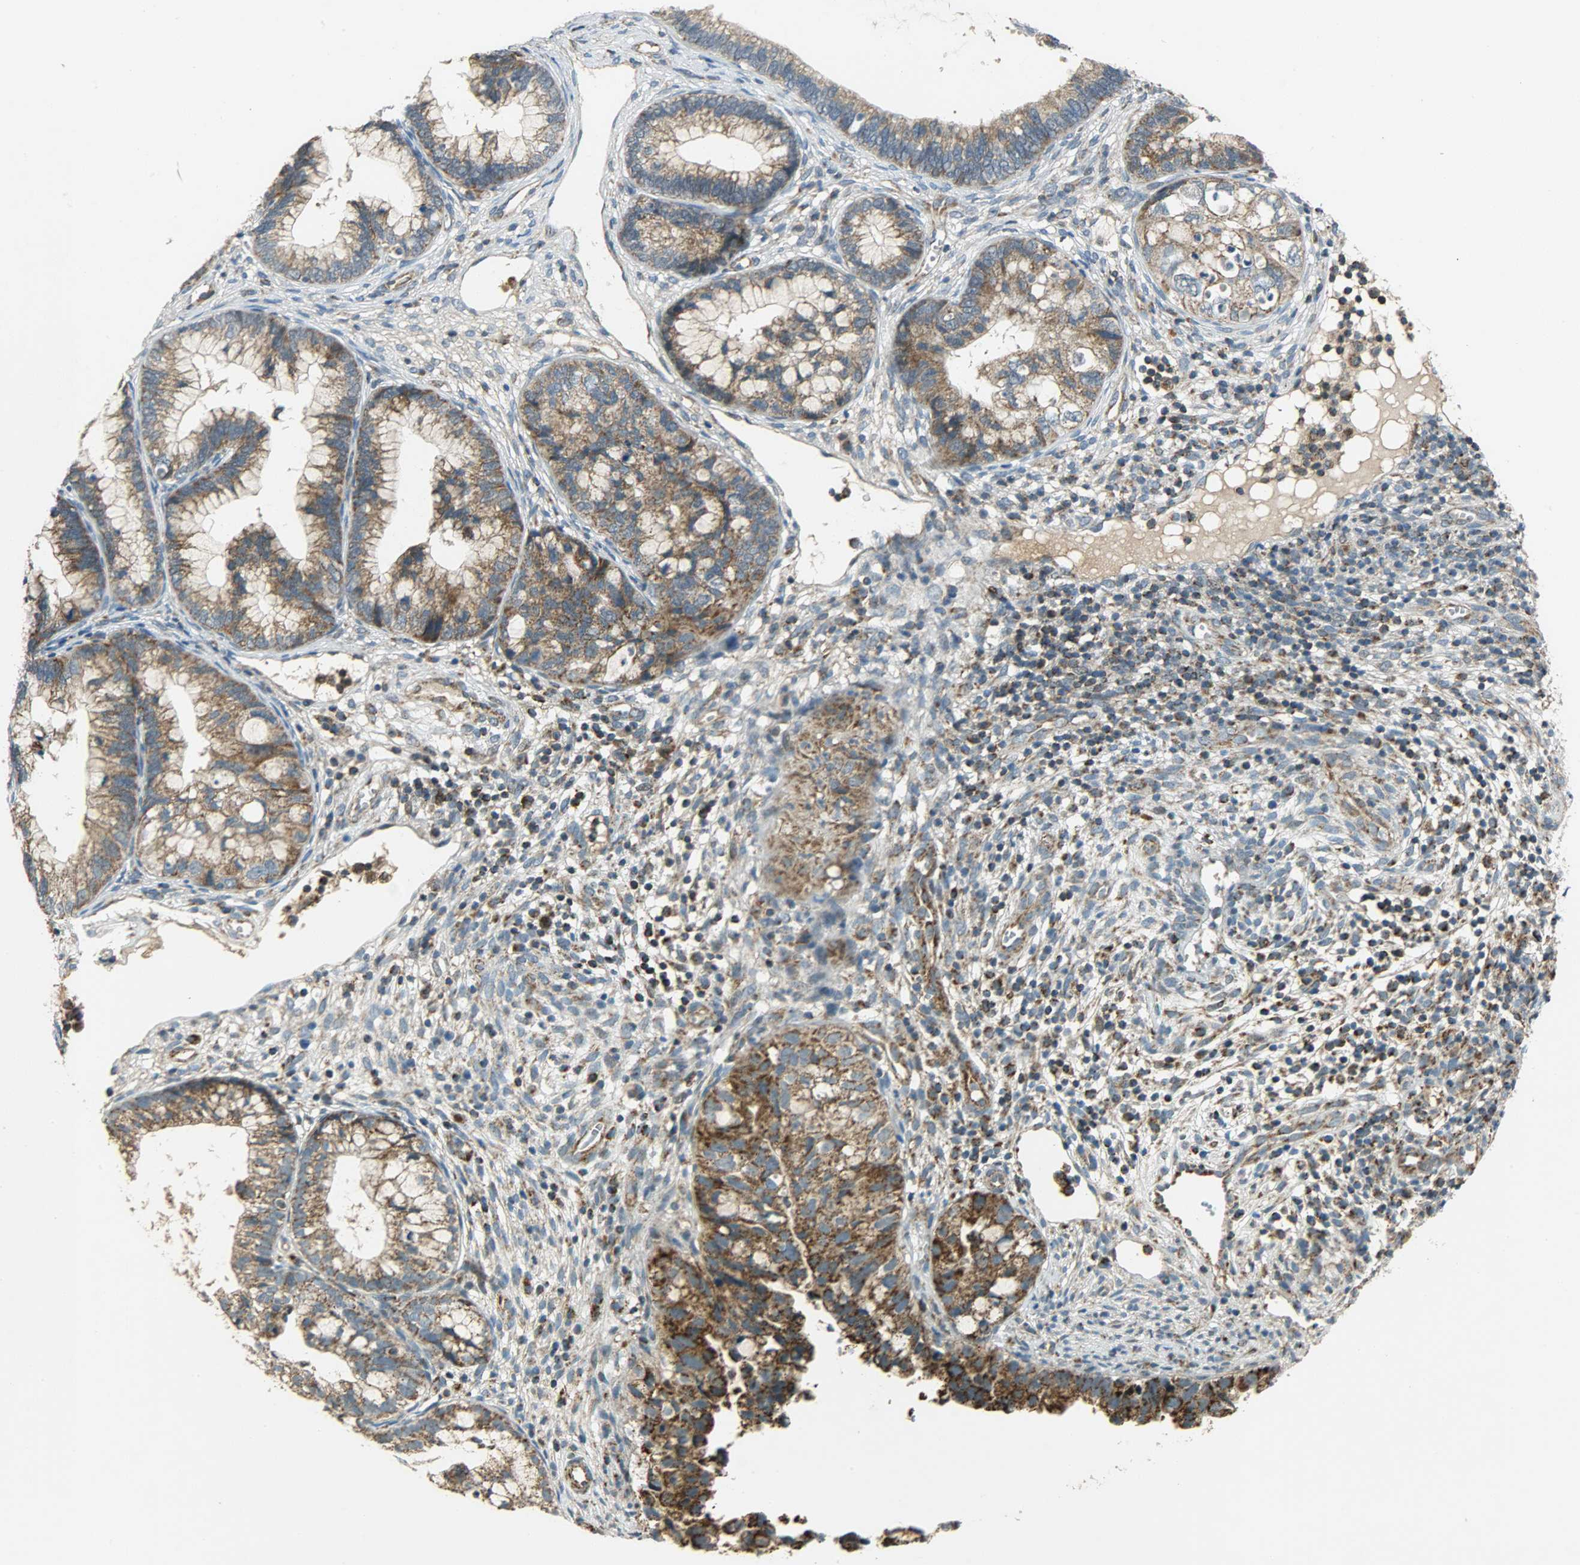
{"staining": {"intensity": "moderate", "quantity": ">75%", "location": "cytoplasmic/membranous"}, "tissue": "cervical cancer", "cell_type": "Tumor cells", "image_type": "cancer", "snomed": [{"axis": "morphology", "description": "Adenocarcinoma, NOS"}, {"axis": "topography", "description": "Cervix"}], "caption": "Immunohistochemical staining of human adenocarcinoma (cervical) displays medium levels of moderate cytoplasmic/membranous protein positivity in approximately >75% of tumor cells. The staining was performed using DAB (3,3'-diaminobenzidine), with brown indicating positive protein expression. Nuclei are stained blue with hematoxylin.", "gene": "HDHD5", "patient": {"sex": "female", "age": 44}}